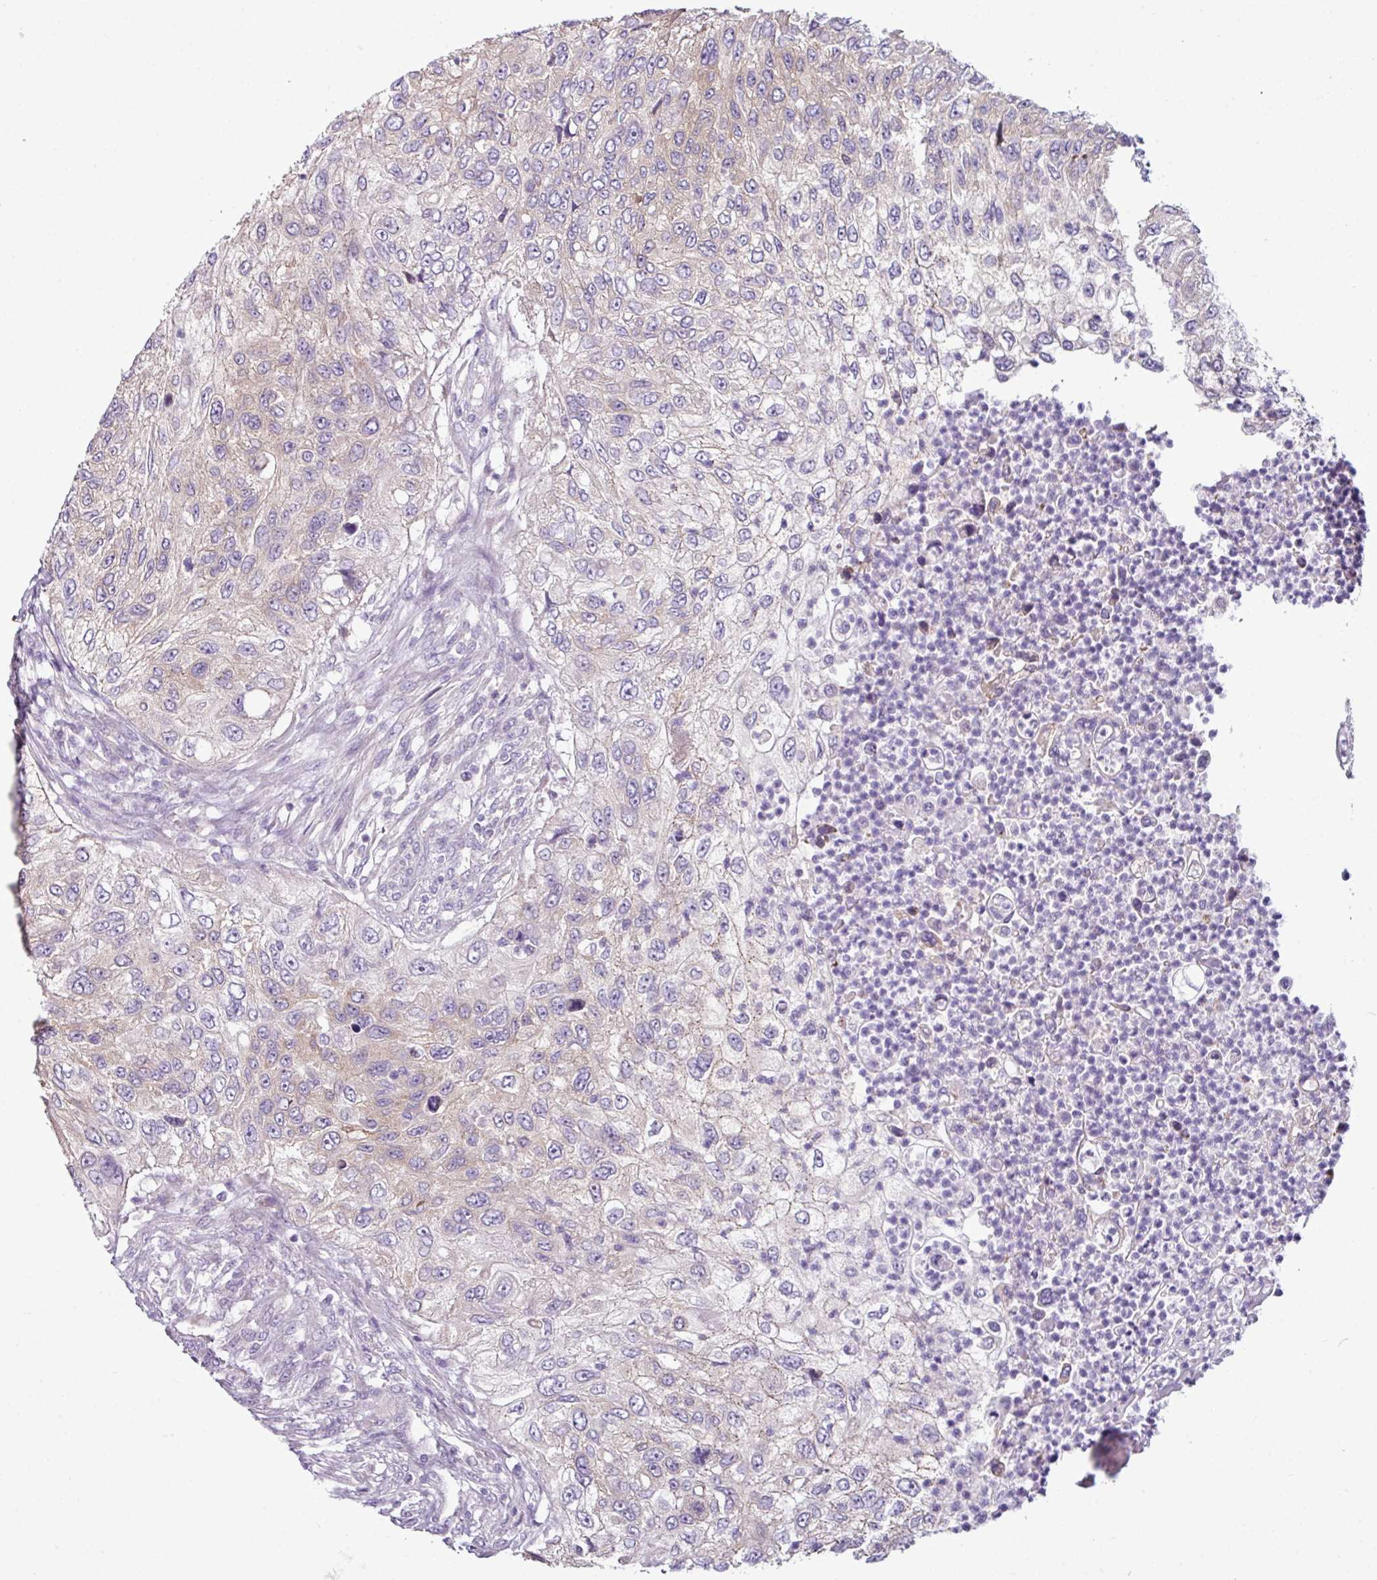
{"staining": {"intensity": "weak", "quantity": "<25%", "location": "cytoplasmic/membranous"}, "tissue": "urothelial cancer", "cell_type": "Tumor cells", "image_type": "cancer", "snomed": [{"axis": "morphology", "description": "Urothelial carcinoma, High grade"}, {"axis": "topography", "description": "Urinary bladder"}], "caption": "There is no significant staining in tumor cells of high-grade urothelial carcinoma.", "gene": "AGAP5", "patient": {"sex": "female", "age": 60}}